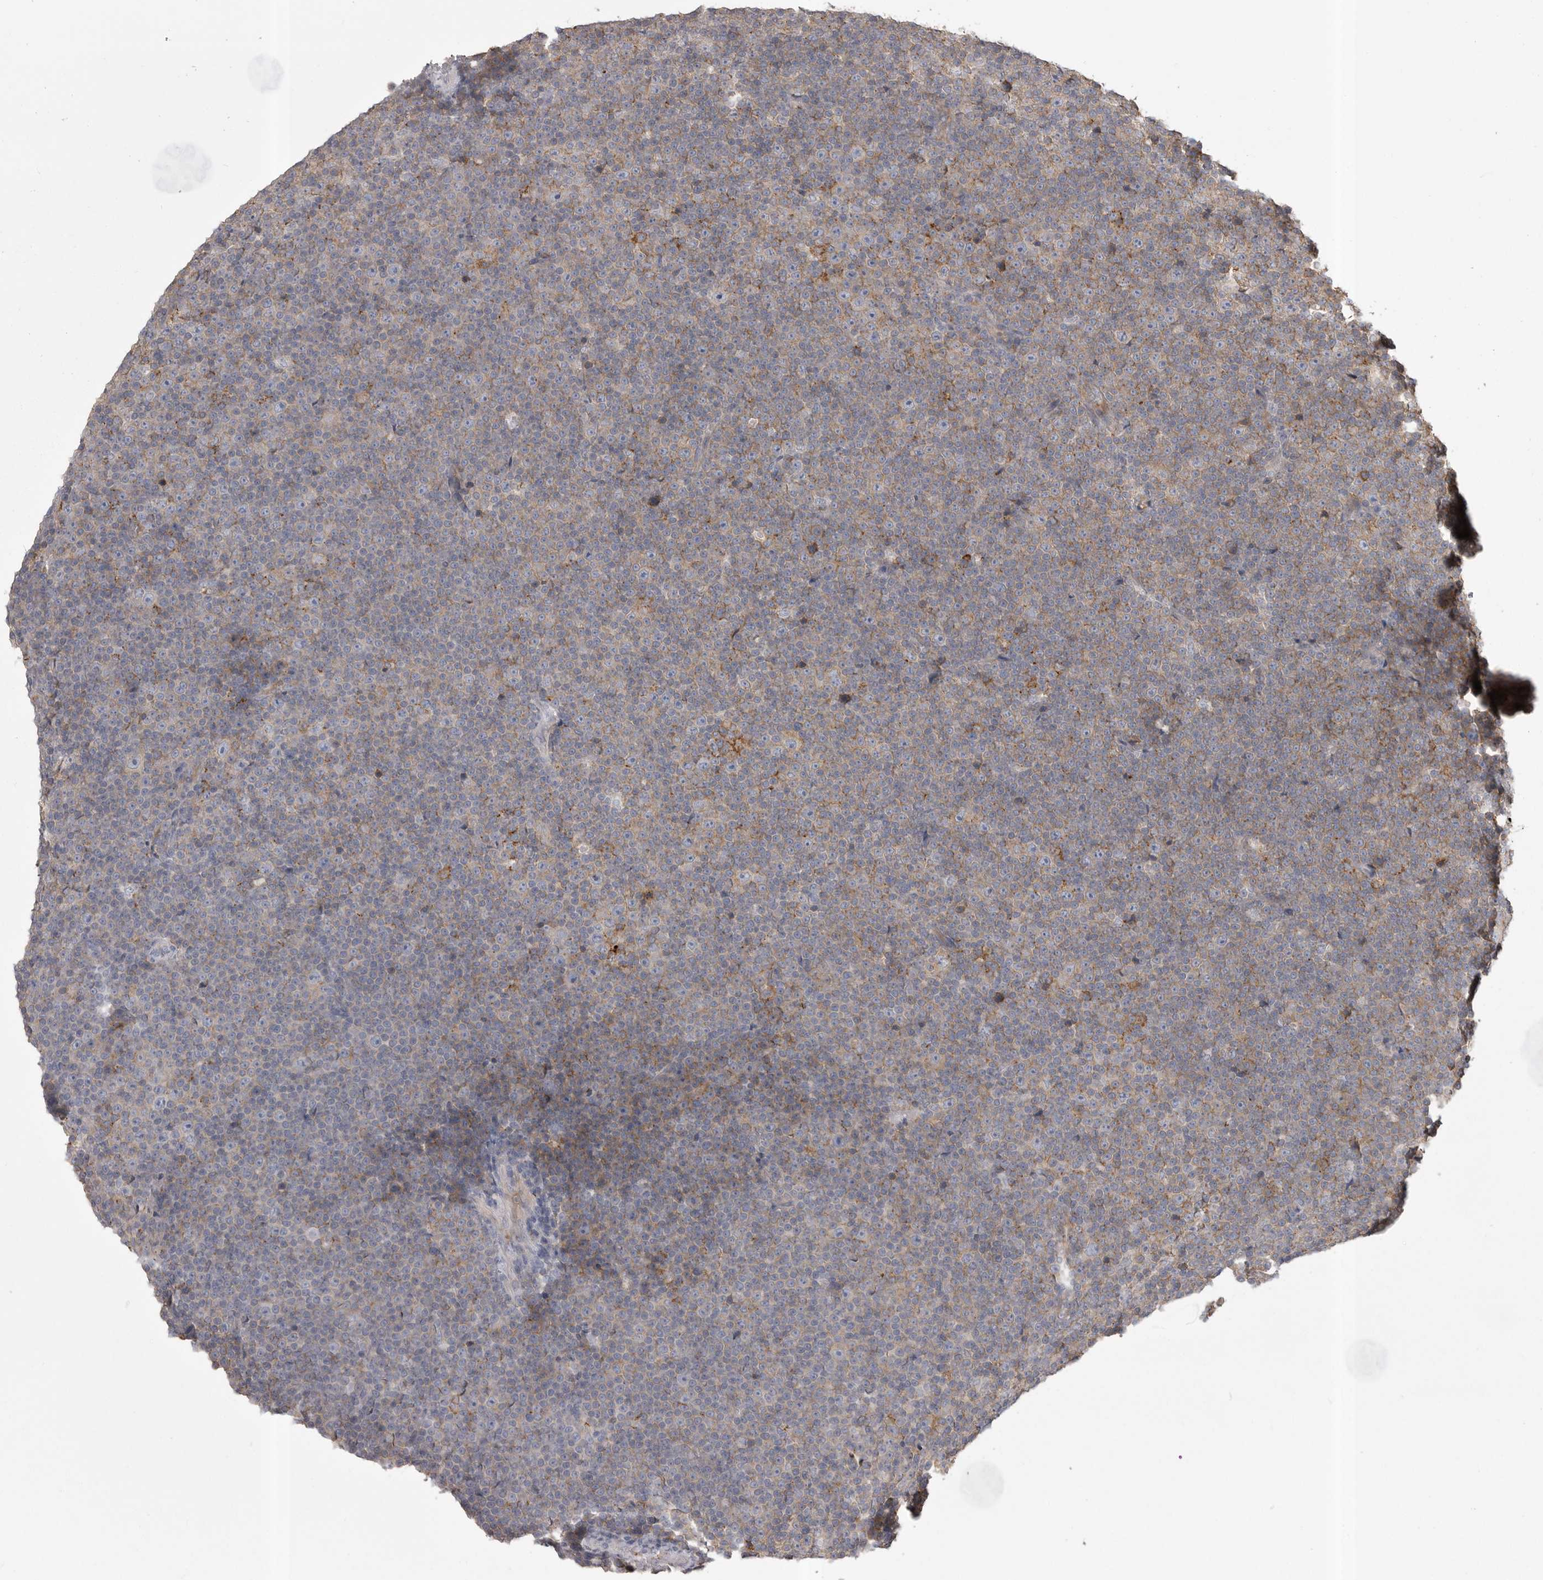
{"staining": {"intensity": "negative", "quantity": "none", "location": "none"}, "tissue": "lymphoma", "cell_type": "Tumor cells", "image_type": "cancer", "snomed": [{"axis": "morphology", "description": "Malignant lymphoma, non-Hodgkin's type, Low grade"}, {"axis": "topography", "description": "Lymph node"}], "caption": "Micrograph shows no protein expression in tumor cells of lymphoma tissue. Nuclei are stained in blue.", "gene": "CMTM6", "patient": {"sex": "female", "age": 67}}